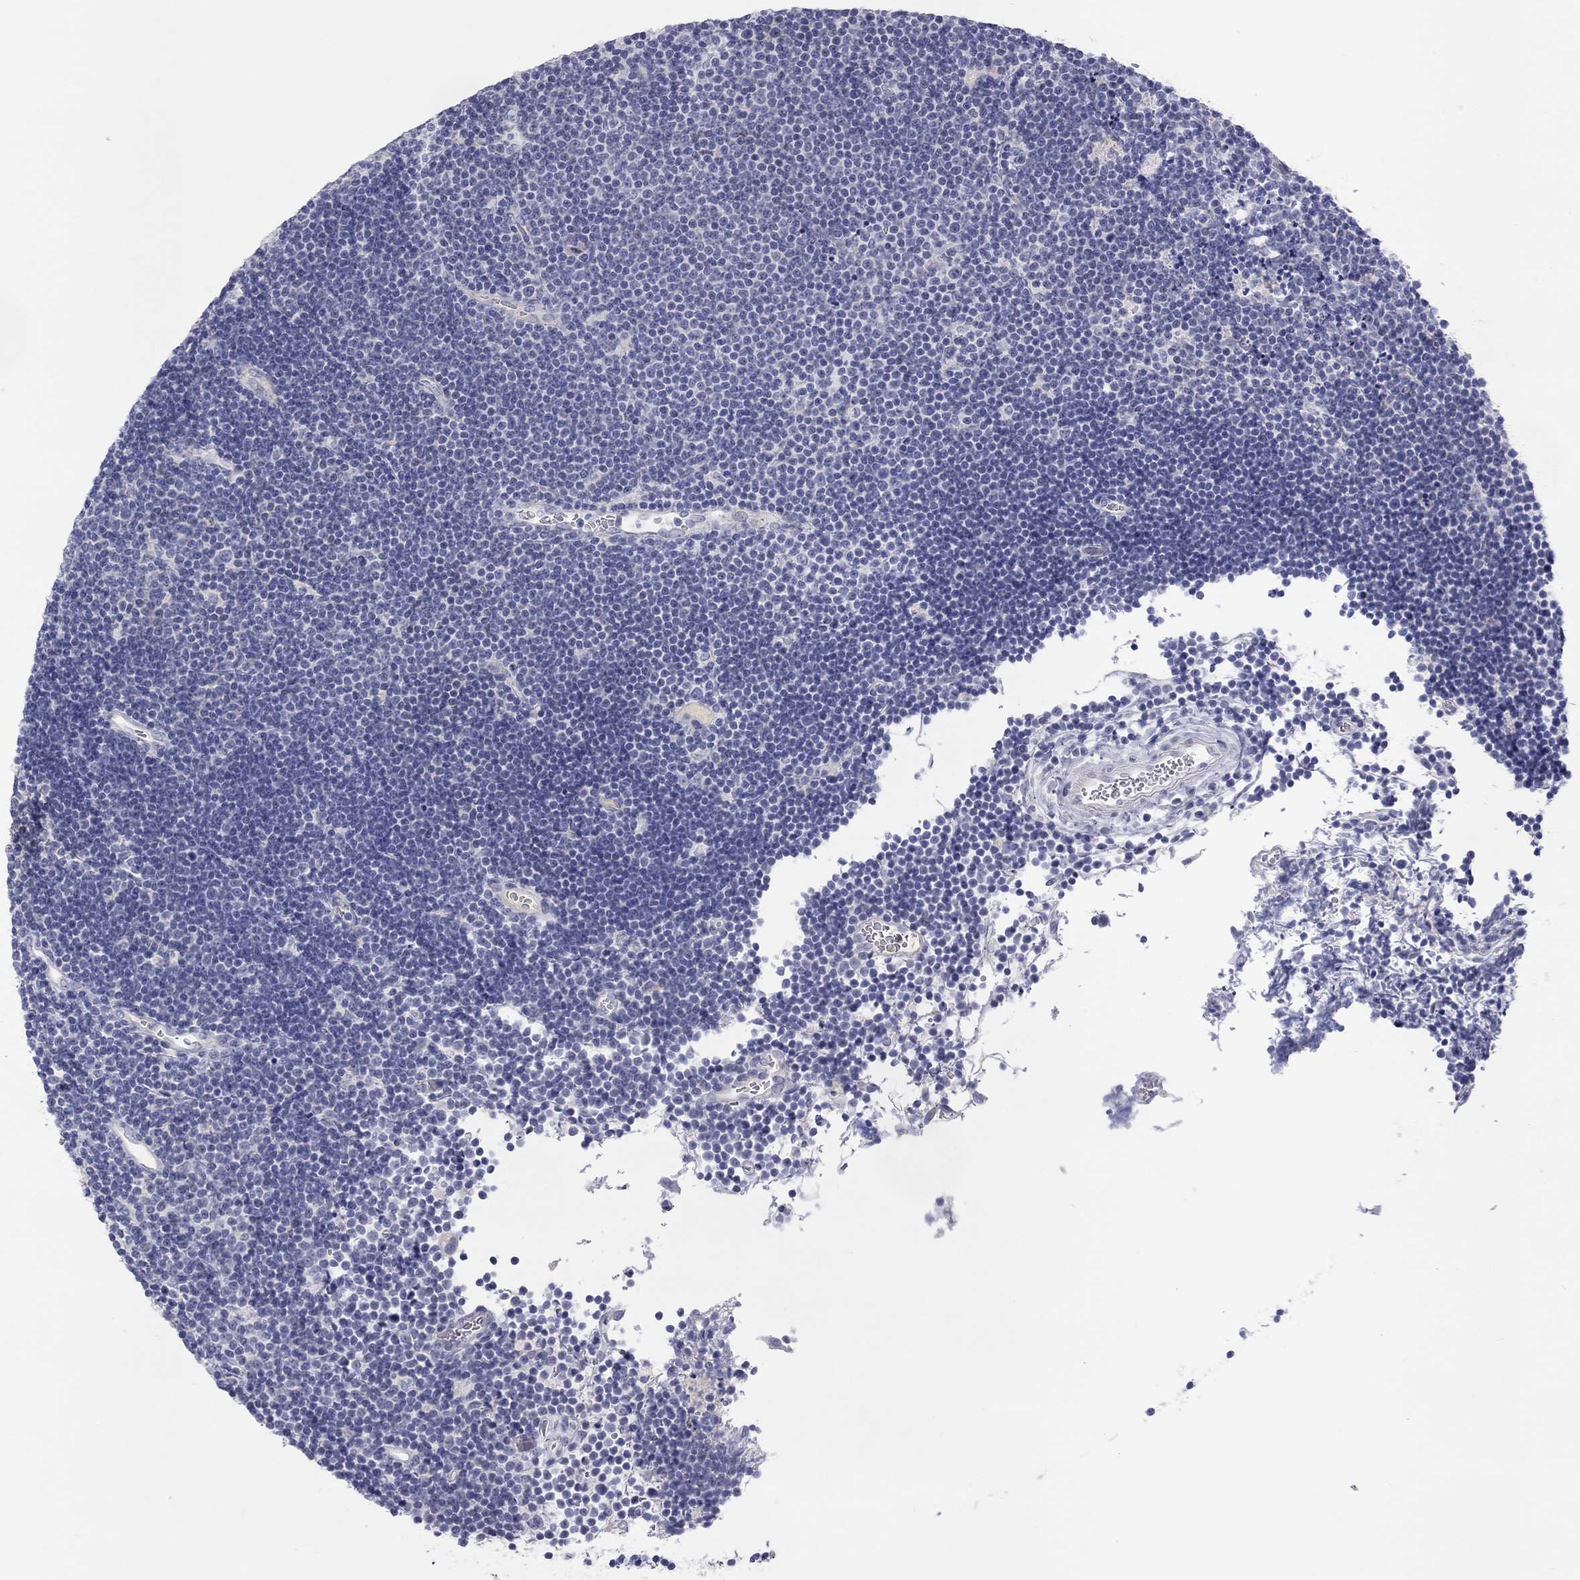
{"staining": {"intensity": "negative", "quantity": "none", "location": "none"}, "tissue": "lymphoma", "cell_type": "Tumor cells", "image_type": "cancer", "snomed": [{"axis": "morphology", "description": "Malignant lymphoma, non-Hodgkin's type, Low grade"}, {"axis": "topography", "description": "Brain"}], "caption": "Immunohistochemical staining of human lymphoma exhibits no significant positivity in tumor cells.", "gene": "ST7L", "patient": {"sex": "female", "age": 66}}